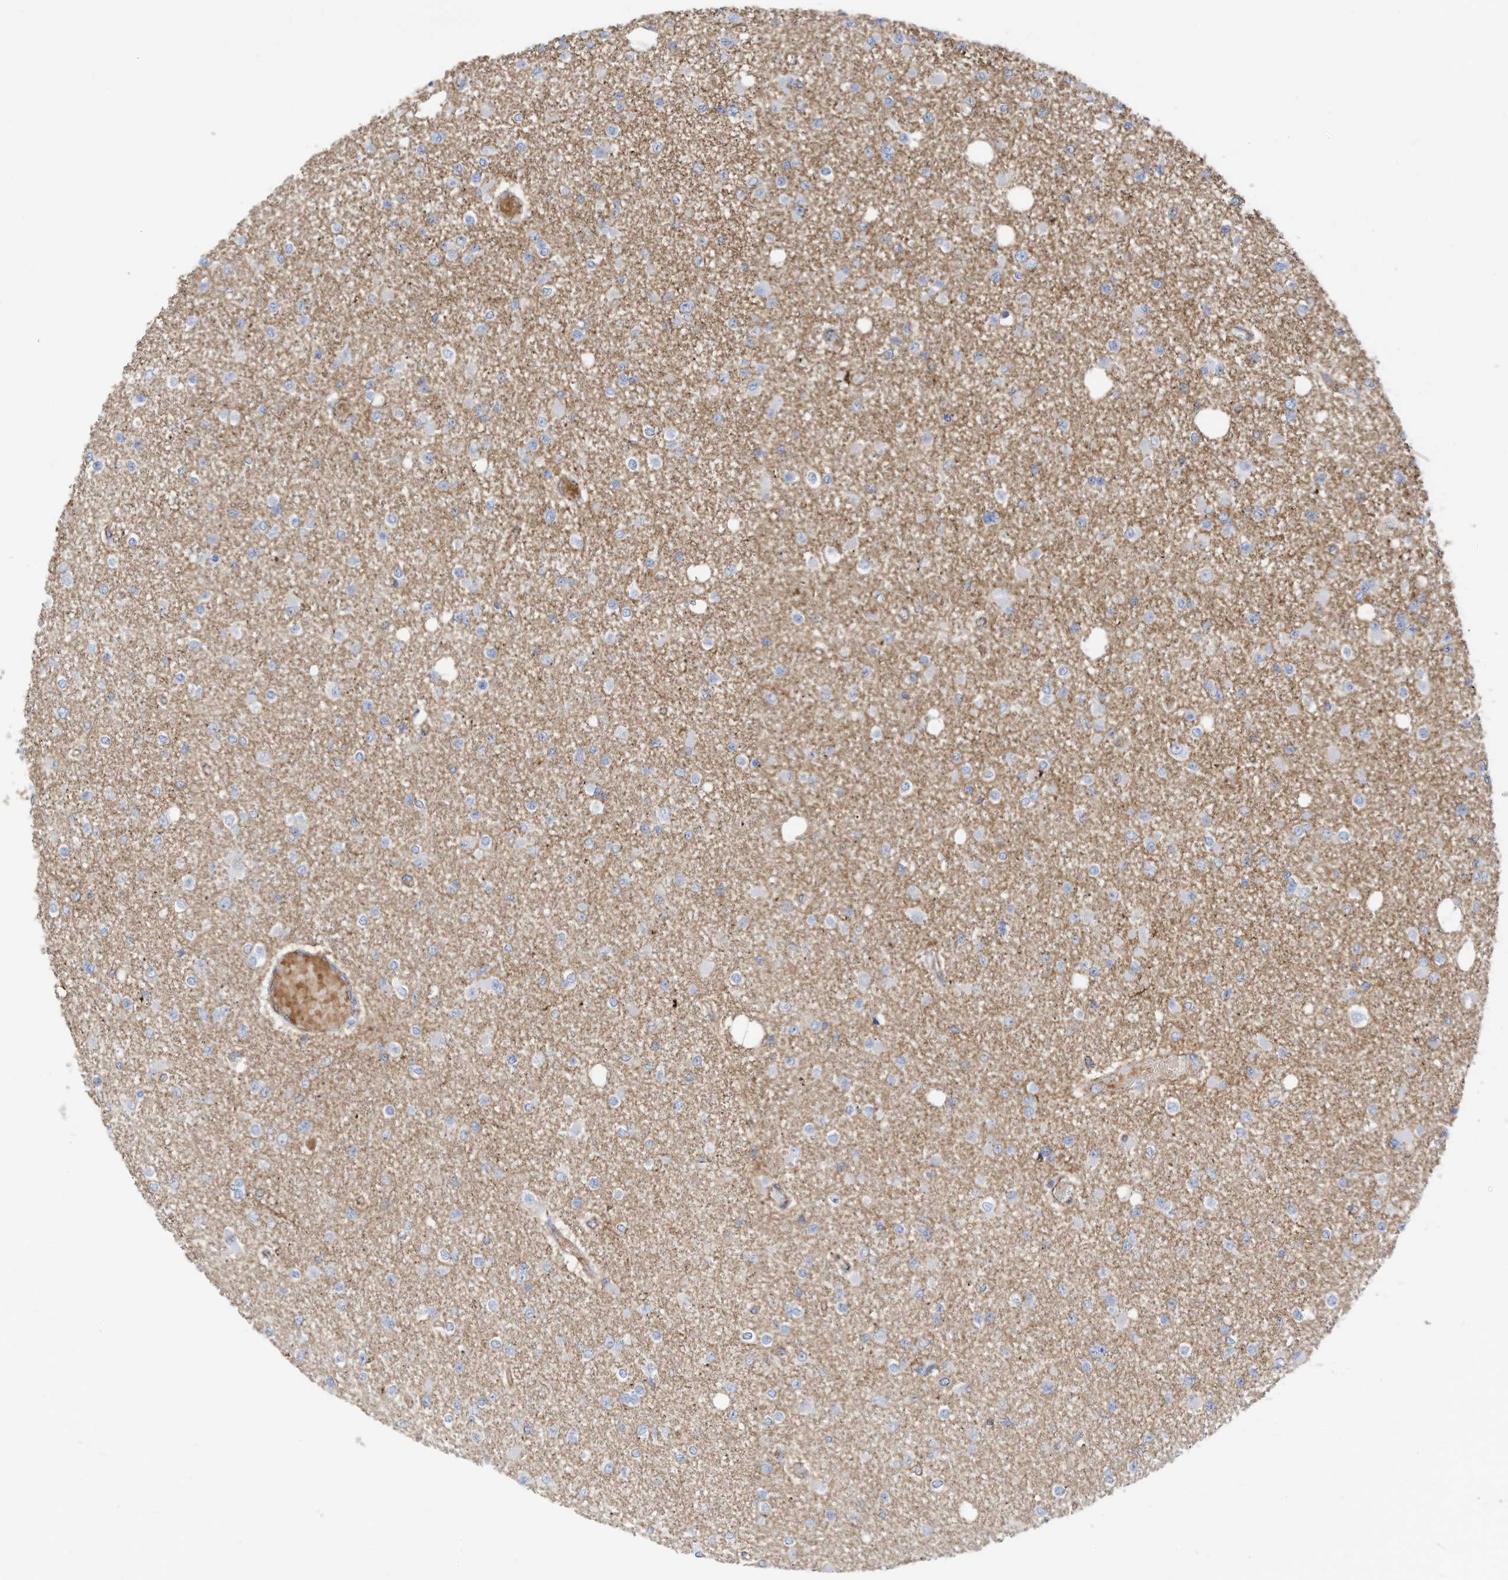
{"staining": {"intensity": "negative", "quantity": "none", "location": "none"}, "tissue": "glioma", "cell_type": "Tumor cells", "image_type": "cancer", "snomed": [{"axis": "morphology", "description": "Glioma, malignant, Low grade"}, {"axis": "topography", "description": "Brain"}], "caption": "Immunohistochemistry (IHC) histopathology image of neoplastic tissue: malignant glioma (low-grade) stained with DAB (3,3'-diaminobenzidine) shows no significant protein expression in tumor cells.", "gene": "TXNDC9", "patient": {"sex": "female", "age": 22}}